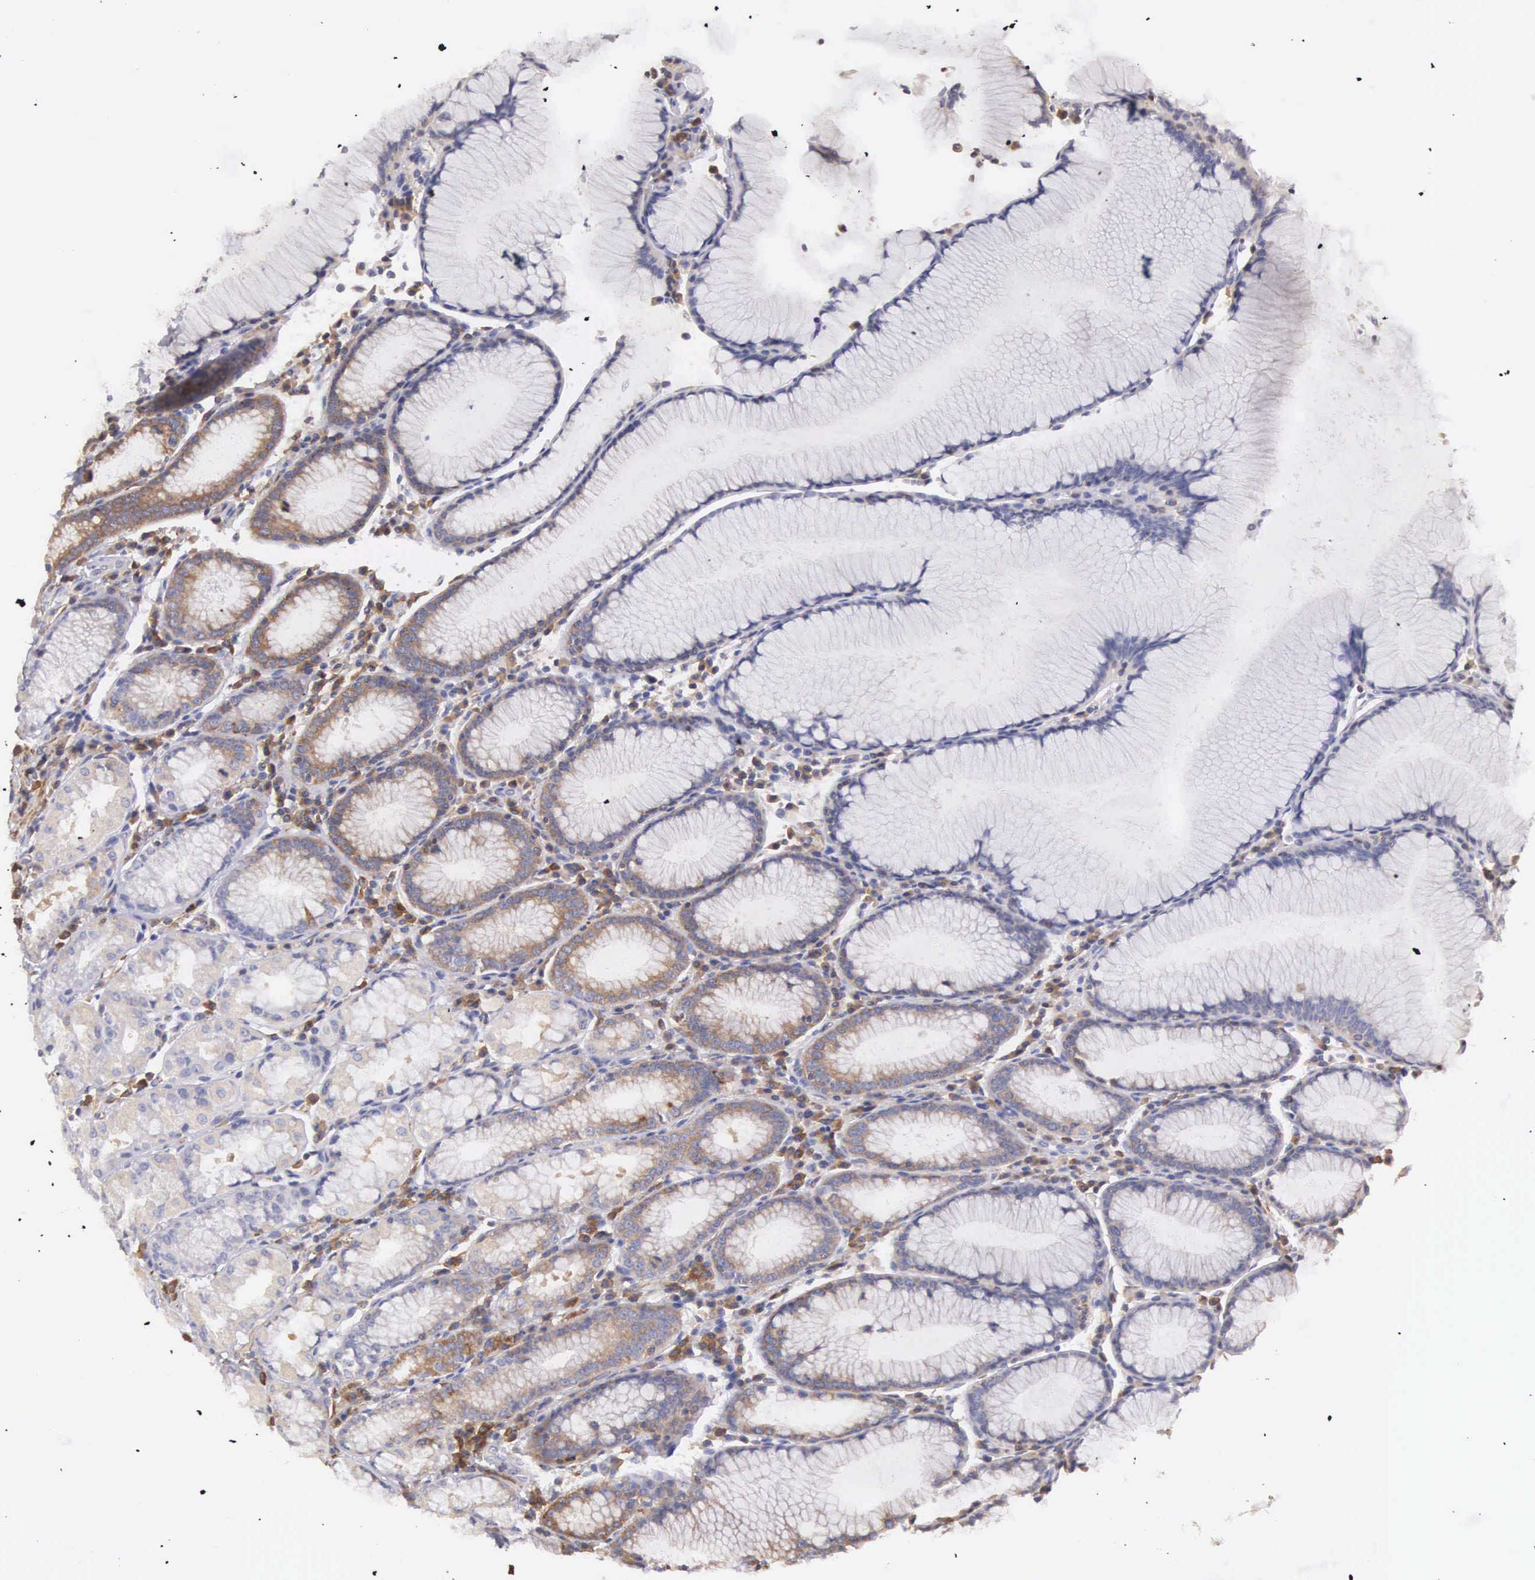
{"staining": {"intensity": "negative", "quantity": "none", "location": "none"}, "tissue": "stomach", "cell_type": "Glandular cells", "image_type": "normal", "snomed": [{"axis": "morphology", "description": "Normal tissue, NOS"}, {"axis": "topography", "description": "Stomach, lower"}], "caption": "DAB immunohistochemical staining of unremarkable human stomach shows no significant expression in glandular cells.", "gene": "OSBPL3", "patient": {"sex": "female", "age": 43}}